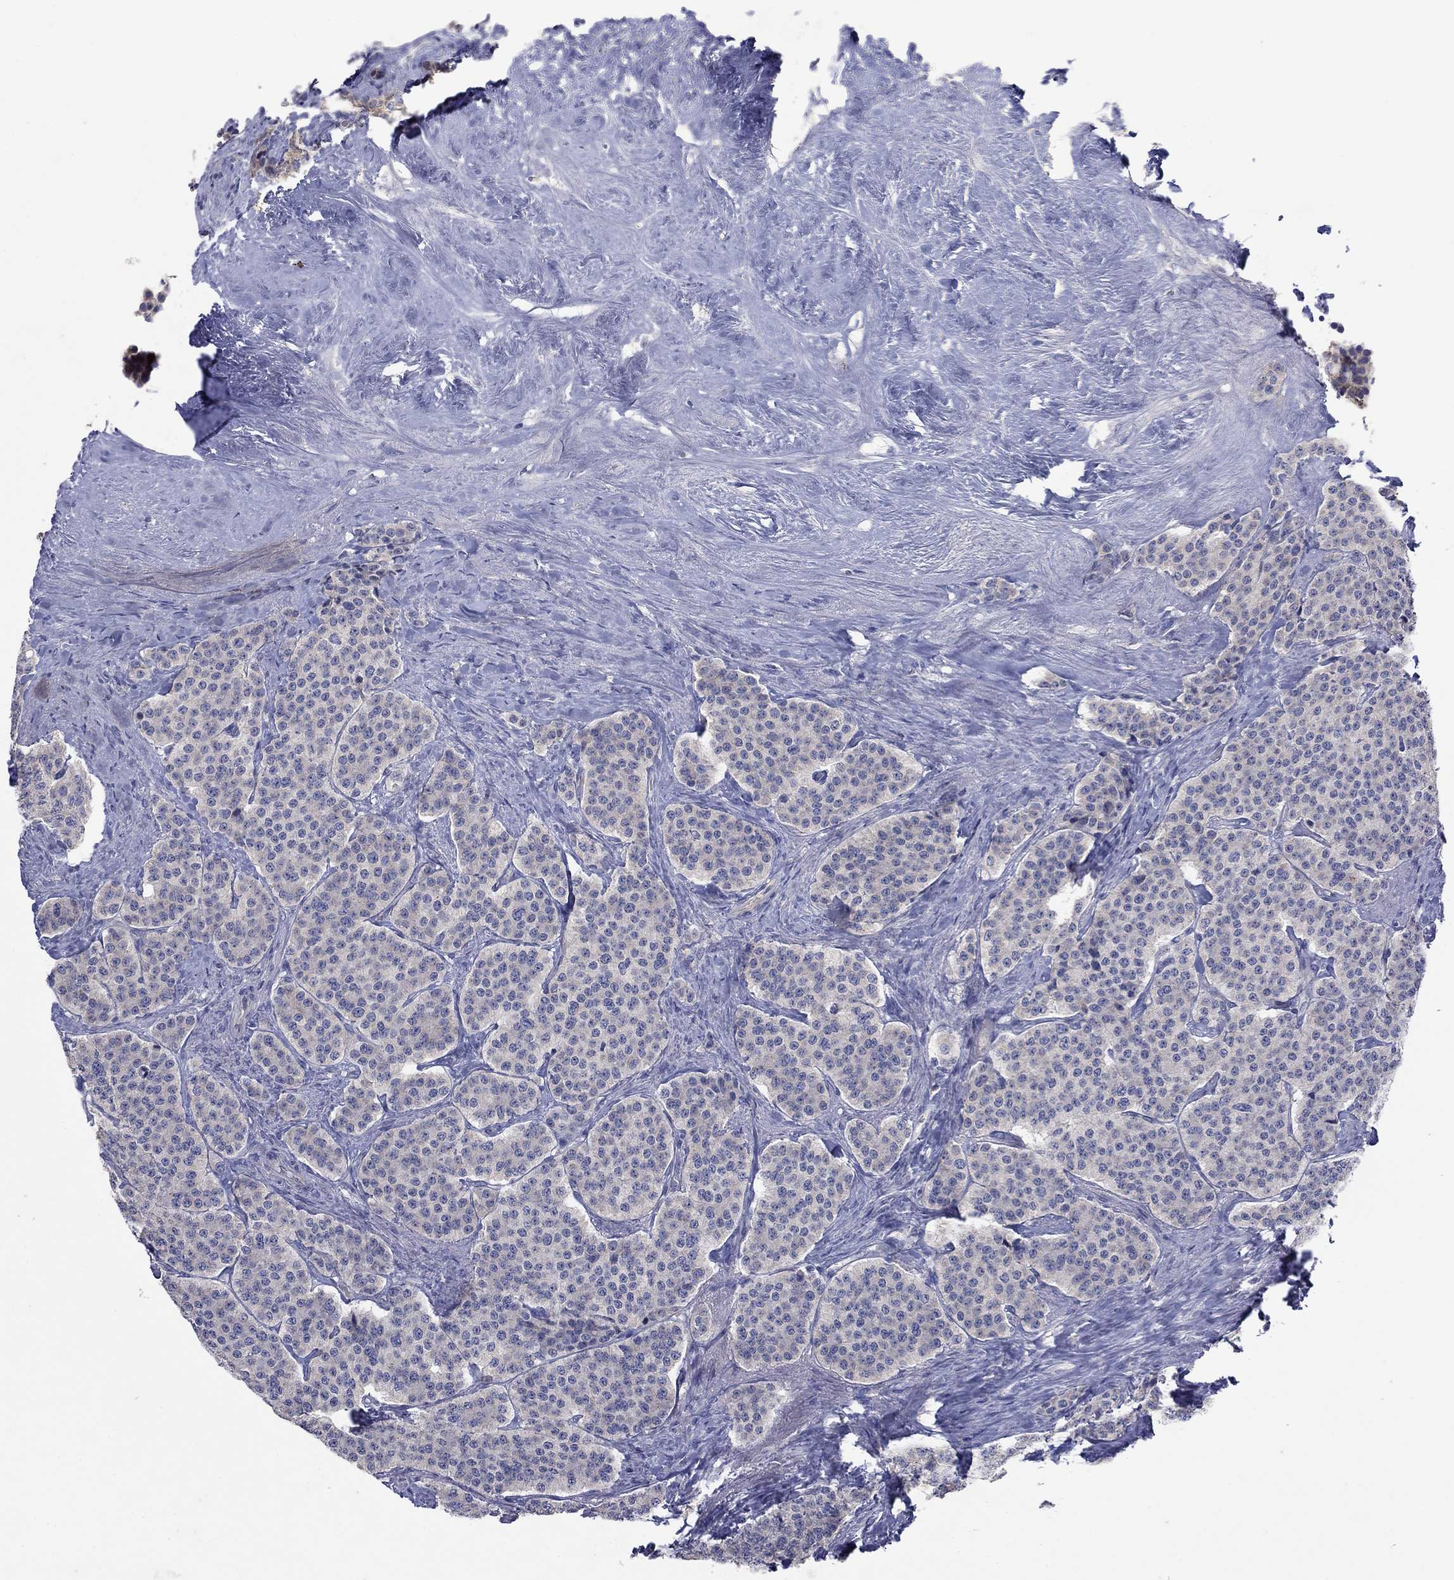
{"staining": {"intensity": "negative", "quantity": "none", "location": "none"}, "tissue": "carcinoid", "cell_type": "Tumor cells", "image_type": "cancer", "snomed": [{"axis": "morphology", "description": "Carcinoid, malignant, NOS"}, {"axis": "topography", "description": "Small intestine"}], "caption": "A micrograph of human carcinoid is negative for staining in tumor cells.", "gene": "PLCL2", "patient": {"sex": "female", "age": 58}}